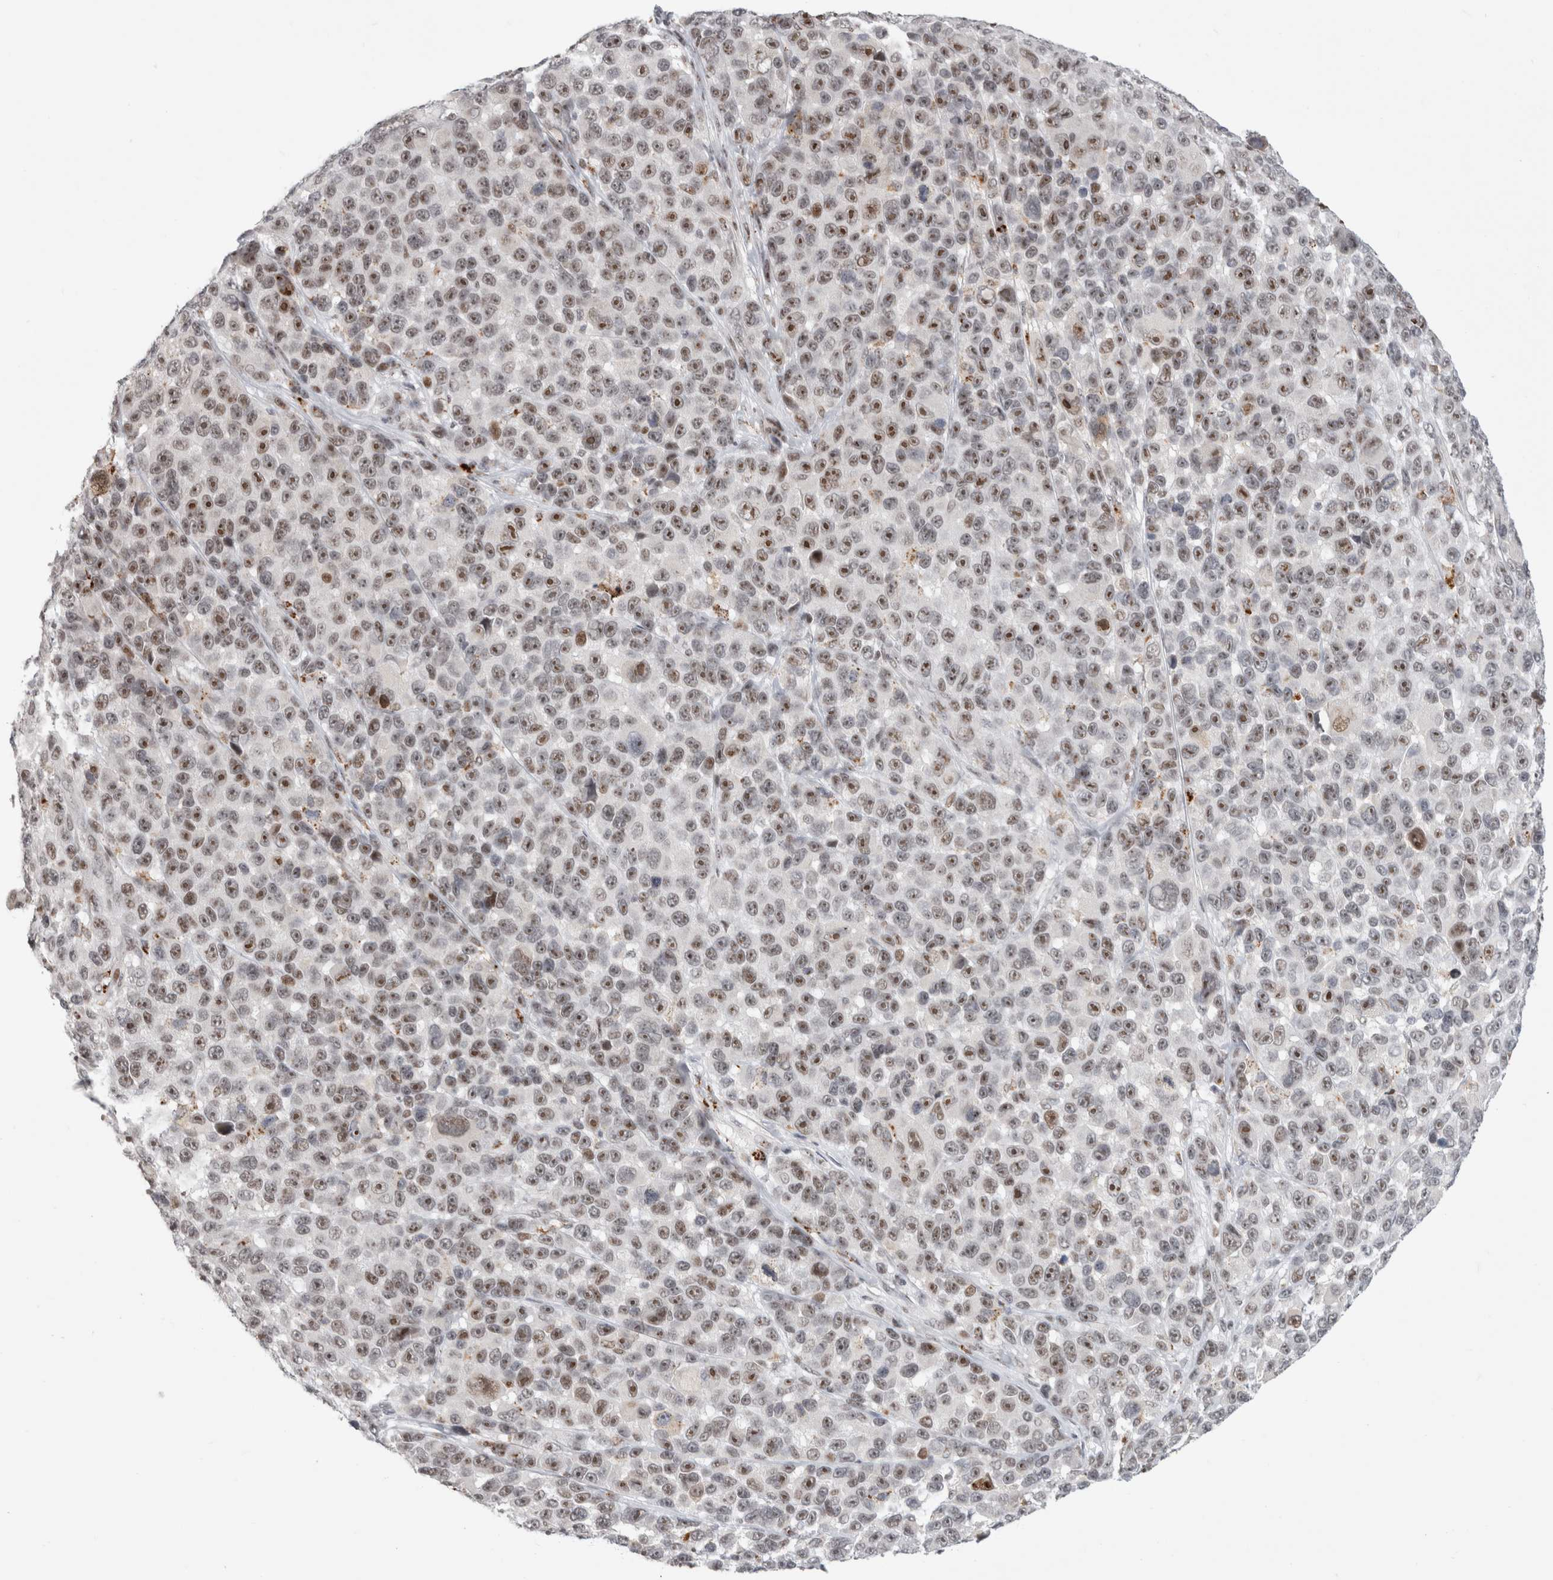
{"staining": {"intensity": "moderate", "quantity": ">75%", "location": "nuclear"}, "tissue": "melanoma", "cell_type": "Tumor cells", "image_type": "cancer", "snomed": [{"axis": "morphology", "description": "Malignant melanoma, NOS"}, {"axis": "topography", "description": "Skin"}], "caption": "Melanoma stained with a protein marker shows moderate staining in tumor cells.", "gene": "SENP6", "patient": {"sex": "male", "age": 53}}